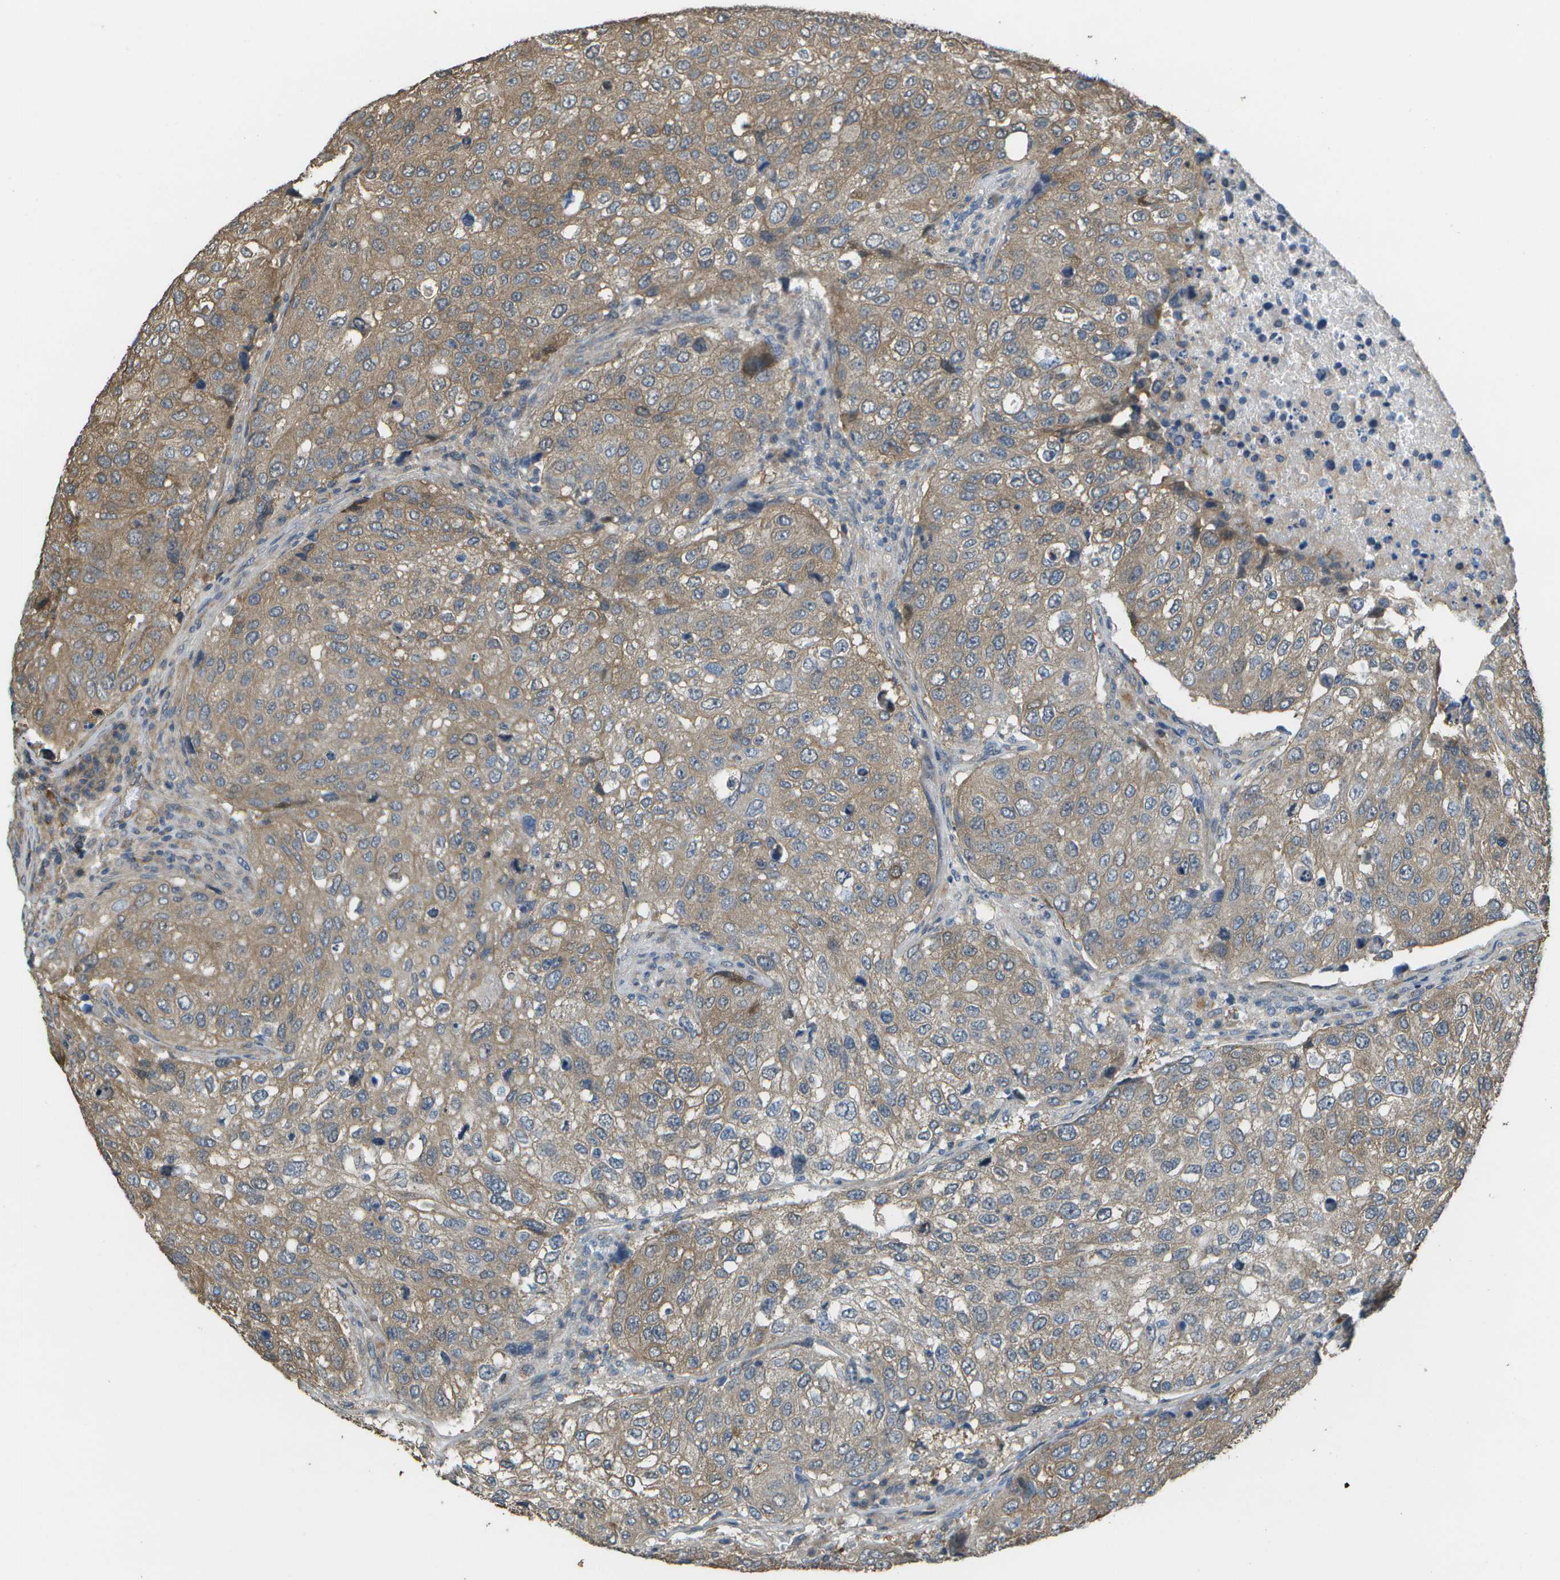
{"staining": {"intensity": "weak", "quantity": ">75%", "location": "cytoplasmic/membranous"}, "tissue": "urothelial cancer", "cell_type": "Tumor cells", "image_type": "cancer", "snomed": [{"axis": "morphology", "description": "Urothelial carcinoma, High grade"}, {"axis": "topography", "description": "Lymph node"}, {"axis": "topography", "description": "Urinary bladder"}], "caption": "Urothelial carcinoma (high-grade) stained with DAB immunohistochemistry displays low levels of weak cytoplasmic/membranous expression in approximately >75% of tumor cells. The staining is performed using DAB (3,3'-diaminobenzidine) brown chromogen to label protein expression. The nuclei are counter-stained blue using hematoxylin.", "gene": "CLNS1A", "patient": {"sex": "male", "age": 51}}